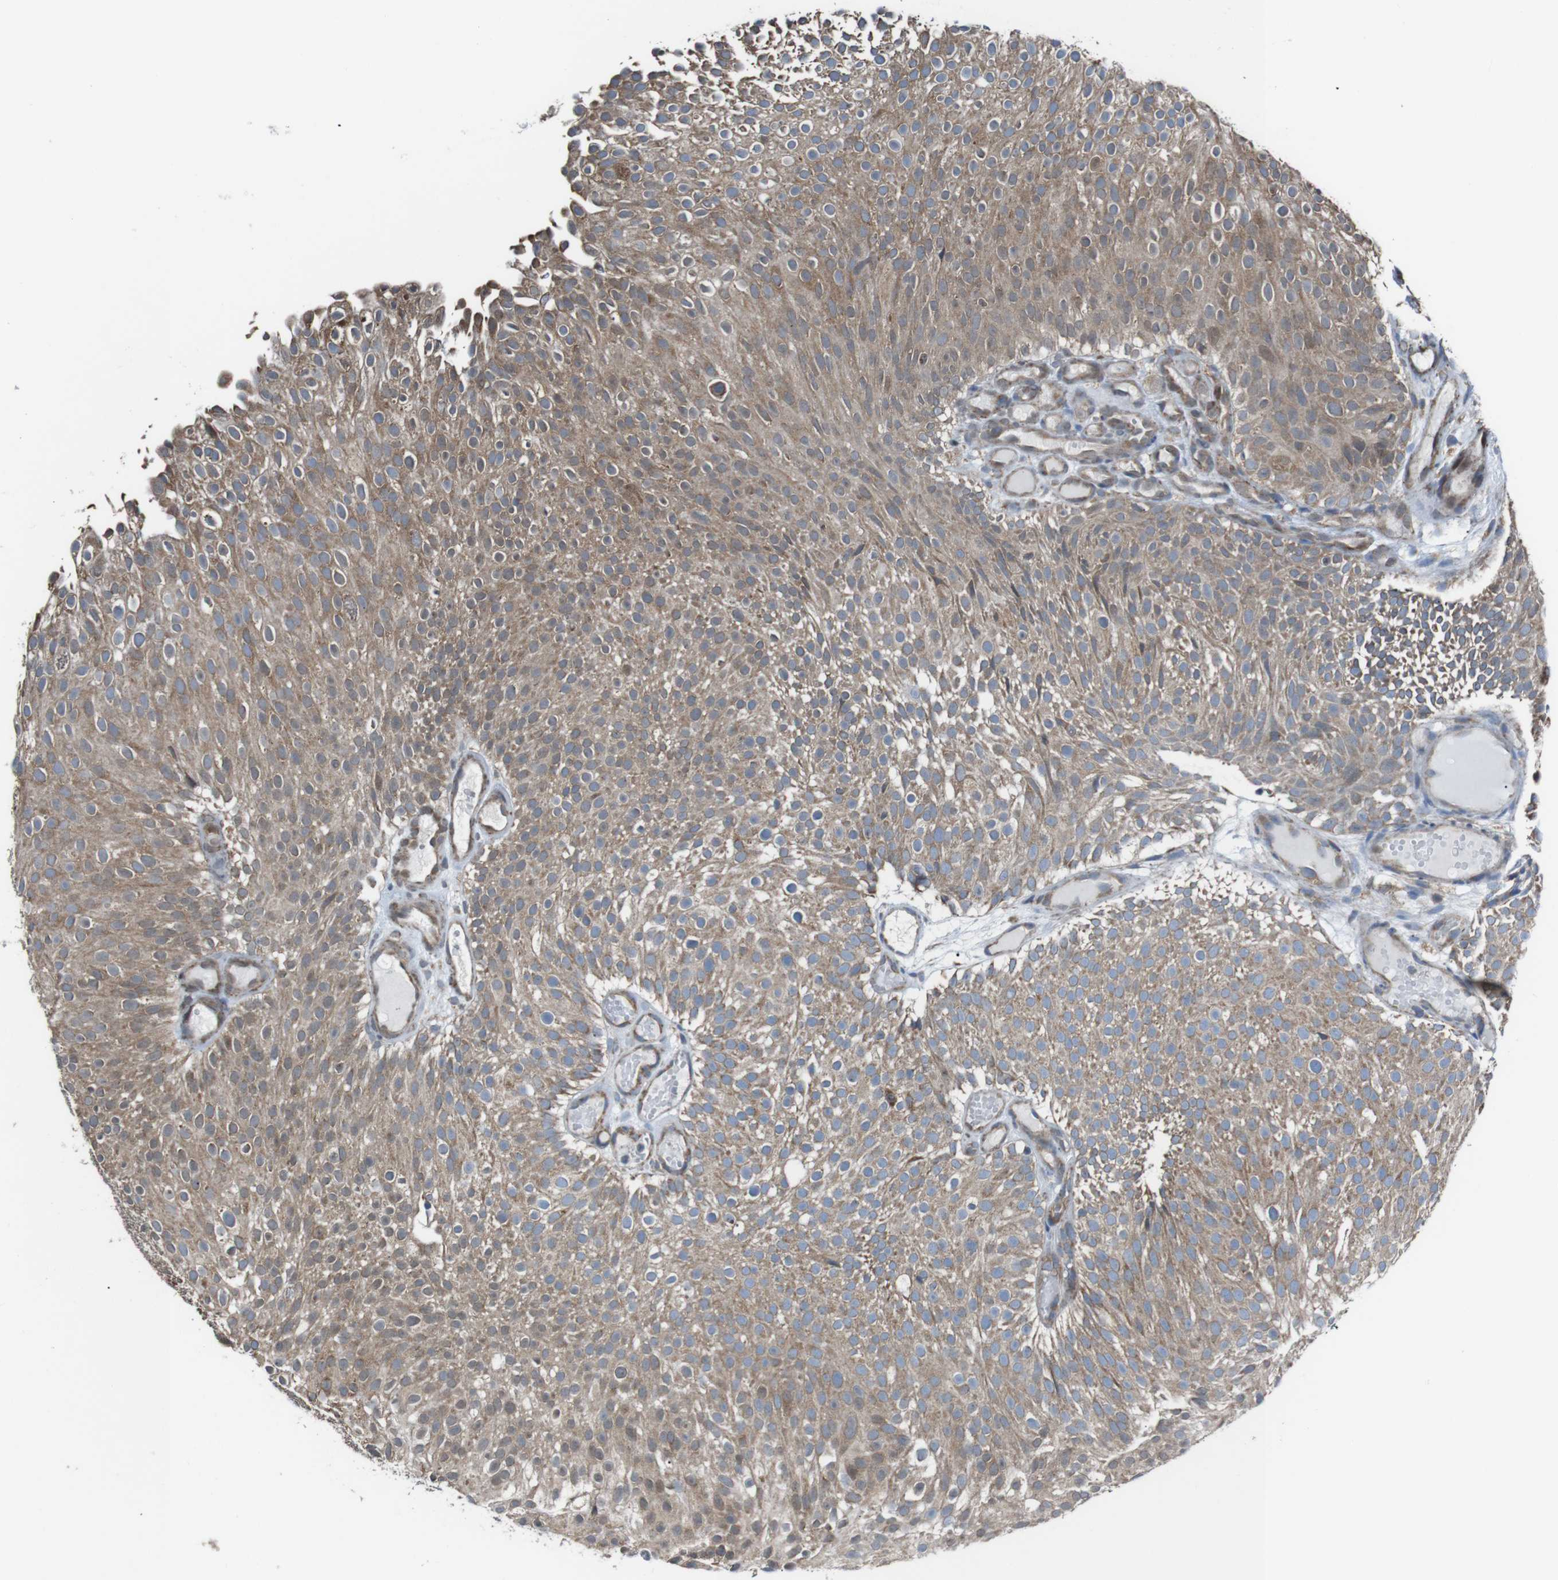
{"staining": {"intensity": "weak", "quantity": ">75%", "location": "cytoplasmic/membranous"}, "tissue": "urothelial cancer", "cell_type": "Tumor cells", "image_type": "cancer", "snomed": [{"axis": "morphology", "description": "Urothelial carcinoma, Low grade"}, {"axis": "topography", "description": "Urinary bladder"}], "caption": "Immunohistochemistry (IHC) (DAB) staining of urothelial carcinoma (low-grade) shows weak cytoplasmic/membranous protein staining in about >75% of tumor cells.", "gene": "CISD2", "patient": {"sex": "male", "age": 78}}